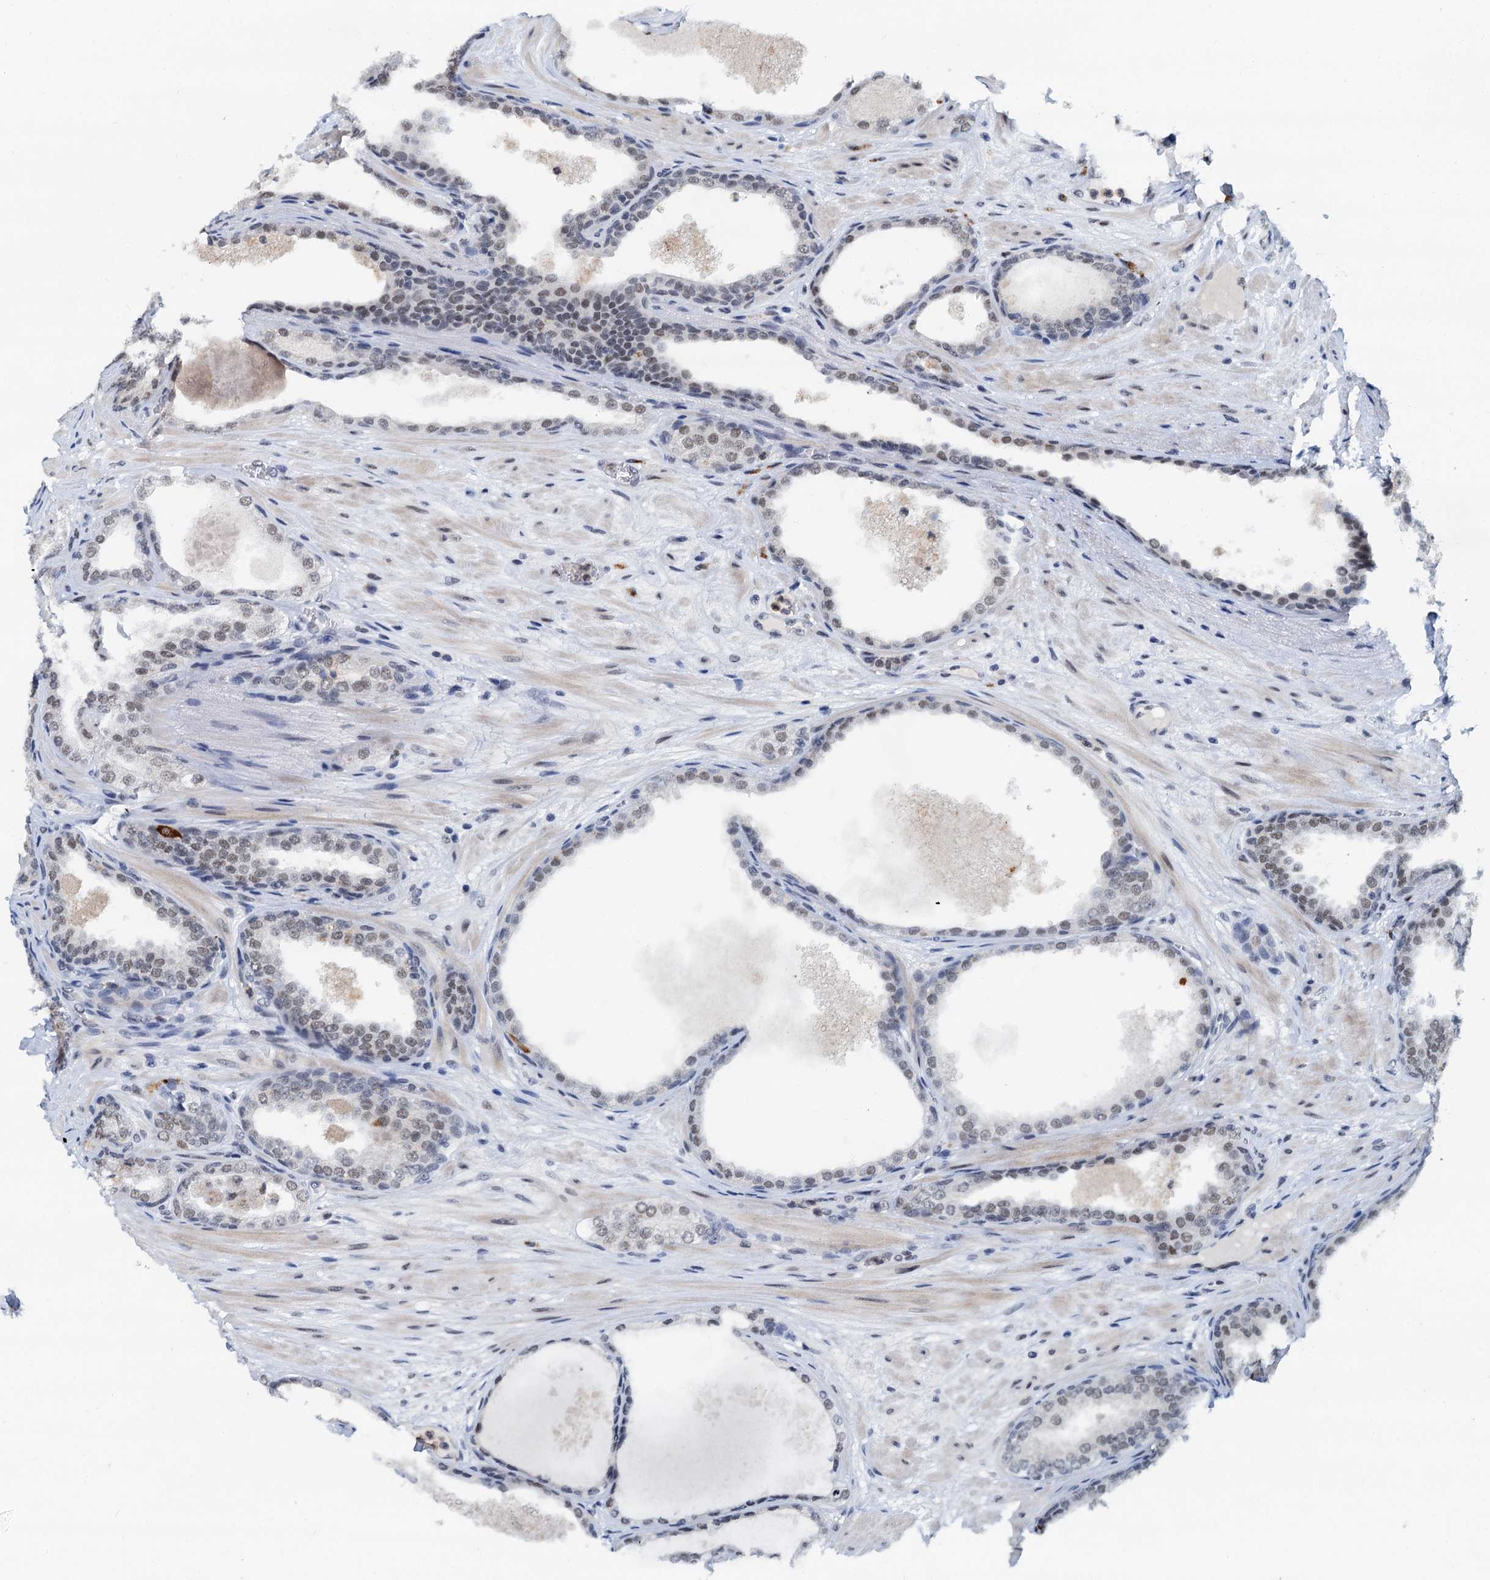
{"staining": {"intensity": "weak", "quantity": ">75%", "location": "nuclear"}, "tissue": "prostate cancer", "cell_type": "Tumor cells", "image_type": "cancer", "snomed": [{"axis": "morphology", "description": "Adenocarcinoma, High grade"}, {"axis": "topography", "description": "Prostate"}], "caption": "An immunohistochemistry (IHC) photomicrograph of neoplastic tissue is shown. Protein staining in brown highlights weak nuclear positivity in high-grade adenocarcinoma (prostate) within tumor cells. (DAB (3,3'-diaminobenzidine) = brown stain, brightfield microscopy at high magnification).", "gene": "SNRPD1", "patient": {"sex": "male", "age": 59}}